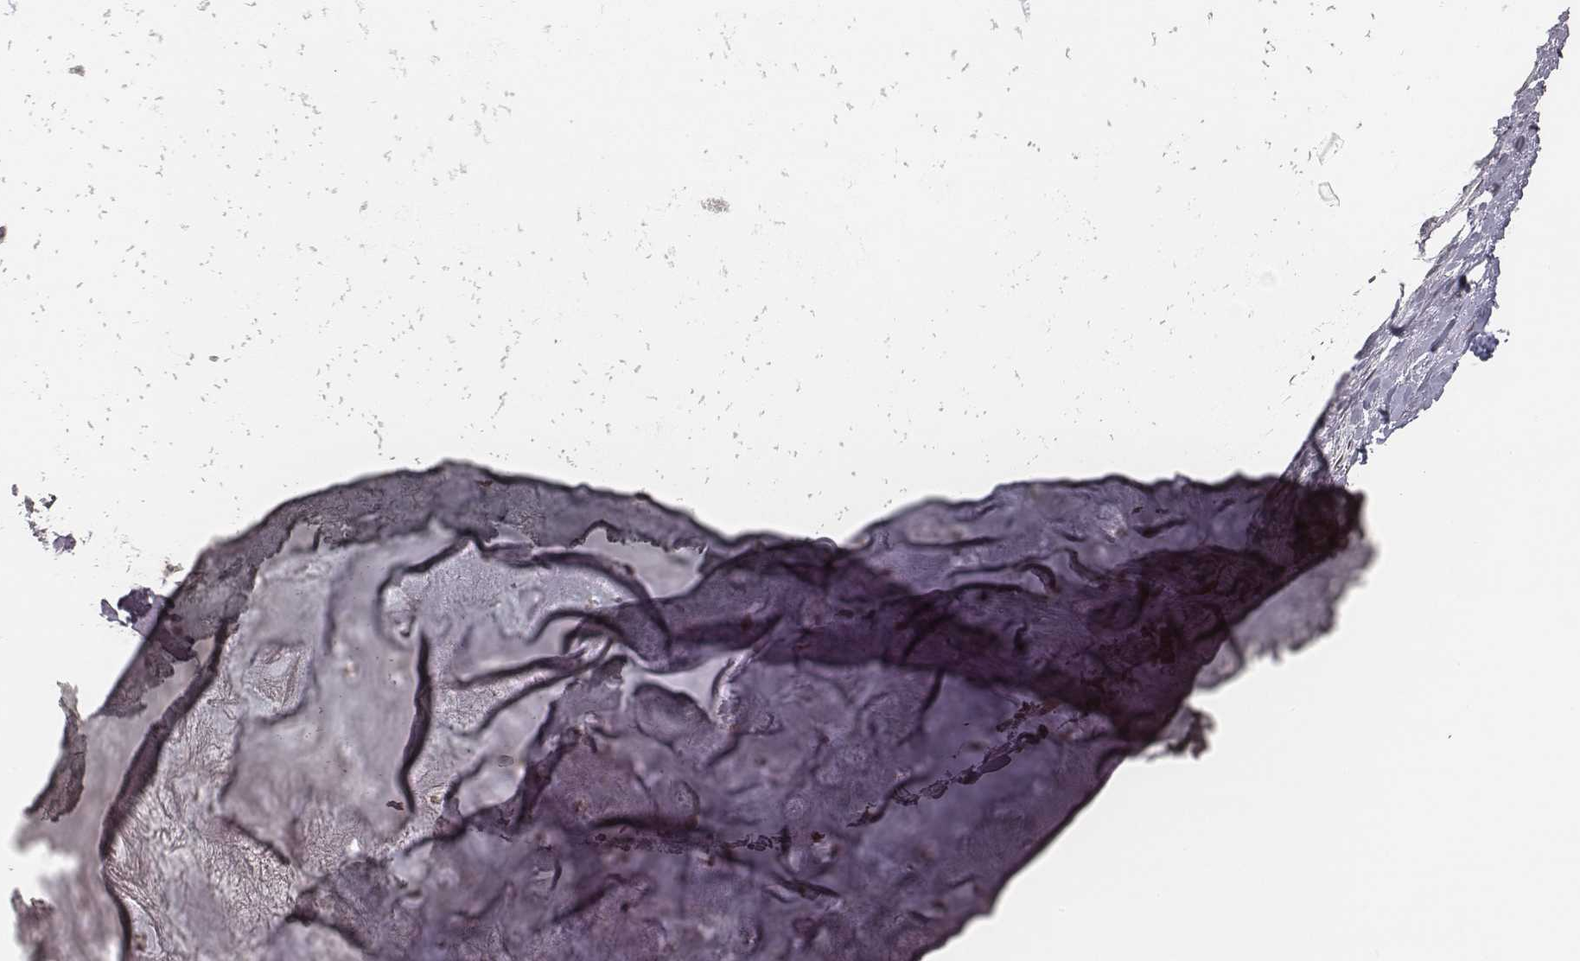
{"staining": {"intensity": "negative", "quantity": "none", "location": "none"}, "tissue": "soft tissue", "cell_type": "Chondrocytes", "image_type": "normal", "snomed": [{"axis": "morphology", "description": "Normal tissue, NOS"}, {"axis": "topography", "description": "Cartilage tissue"}], "caption": "Normal soft tissue was stained to show a protein in brown. There is no significant positivity in chondrocytes. (DAB immunohistochemistry (IHC), high magnification).", "gene": "HMGA2", "patient": {"sex": "male", "age": 57}}